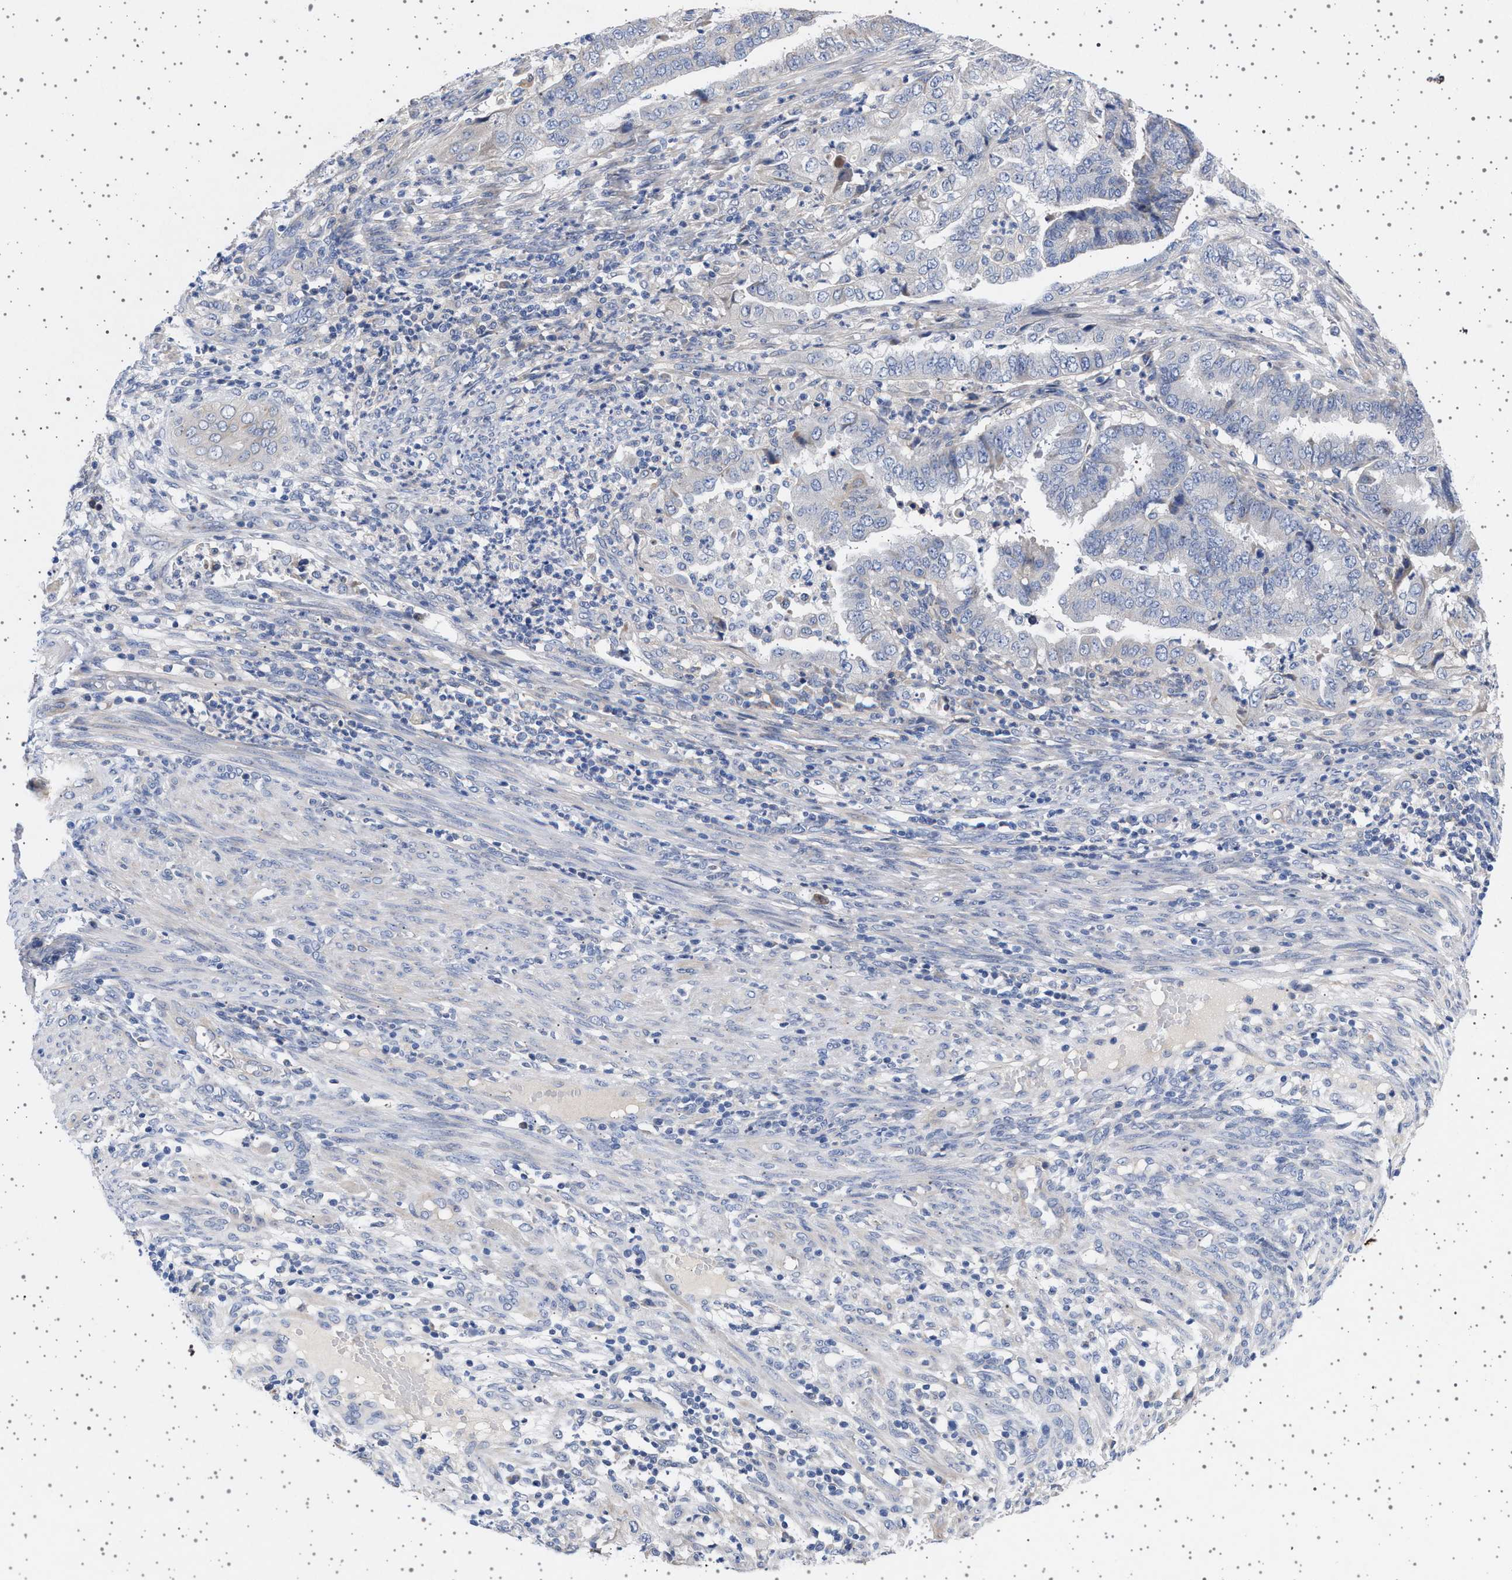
{"staining": {"intensity": "negative", "quantity": "none", "location": "none"}, "tissue": "endometrial cancer", "cell_type": "Tumor cells", "image_type": "cancer", "snomed": [{"axis": "morphology", "description": "Adenocarcinoma, NOS"}, {"axis": "topography", "description": "Endometrium"}], "caption": "Human adenocarcinoma (endometrial) stained for a protein using IHC demonstrates no staining in tumor cells.", "gene": "TRMT10B", "patient": {"sex": "female", "age": 51}}